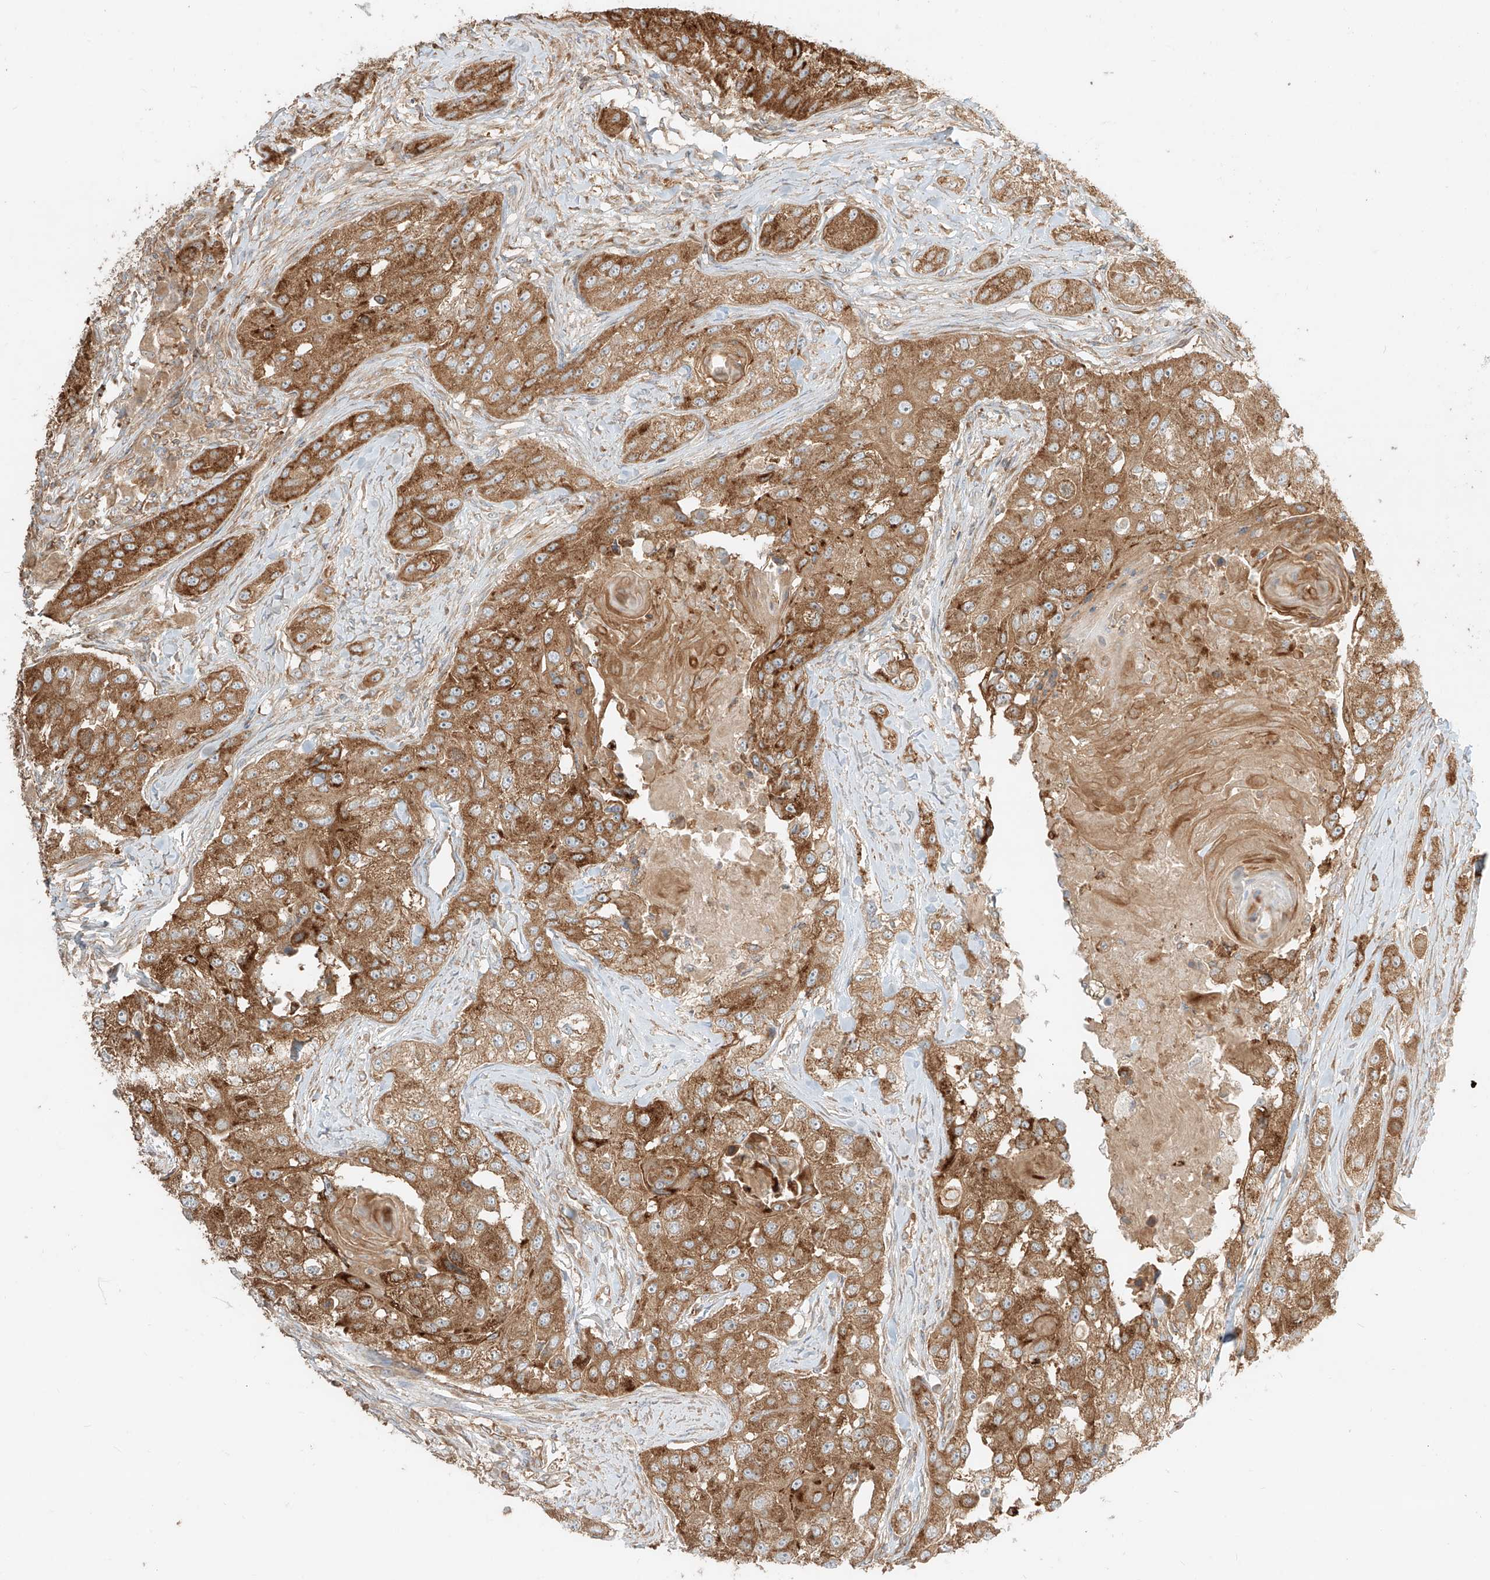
{"staining": {"intensity": "strong", "quantity": ">75%", "location": "cytoplasmic/membranous"}, "tissue": "head and neck cancer", "cell_type": "Tumor cells", "image_type": "cancer", "snomed": [{"axis": "morphology", "description": "Normal tissue, NOS"}, {"axis": "morphology", "description": "Squamous cell carcinoma, NOS"}, {"axis": "topography", "description": "Skeletal muscle"}, {"axis": "topography", "description": "Head-Neck"}], "caption": "A micrograph showing strong cytoplasmic/membranous staining in about >75% of tumor cells in head and neck squamous cell carcinoma, as visualized by brown immunohistochemical staining.", "gene": "CCDC115", "patient": {"sex": "male", "age": 51}}